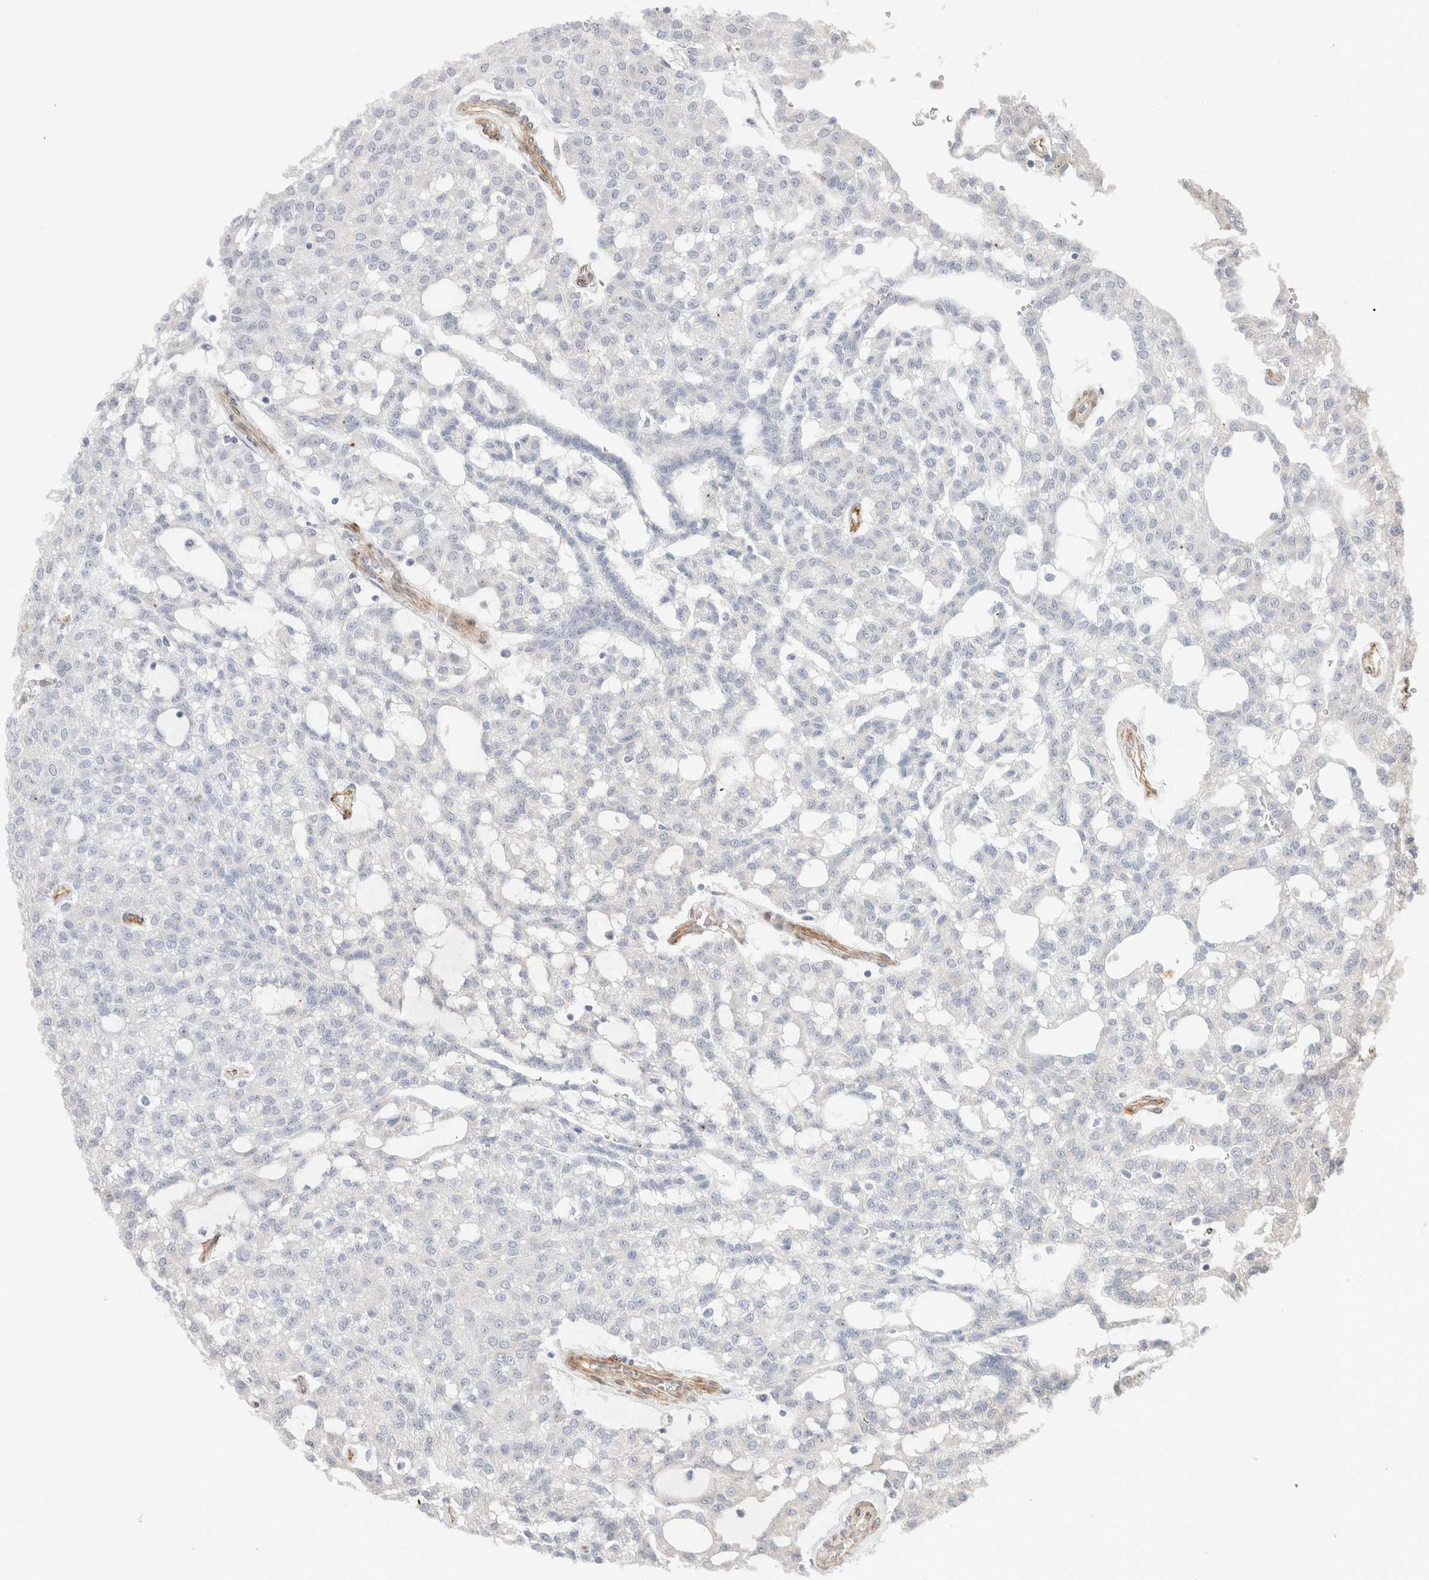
{"staining": {"intensity": "negative", "quantity": "none", "location": "none"}, "tissue": "renal cancer", "cell_type": "Tumor cells", "image_type": "cancer", "snomed": [{"axis": "morphology", "description": "Adenocarcinoma, NOS"}, {"axis": "topography", "description": "Kidney"}], "caption": "Tumor cells show no significant positivity in renal cancer (adenocarcinoma).", "gene": "CAAP1", "patient": {"sex": "male", "age": 63}}